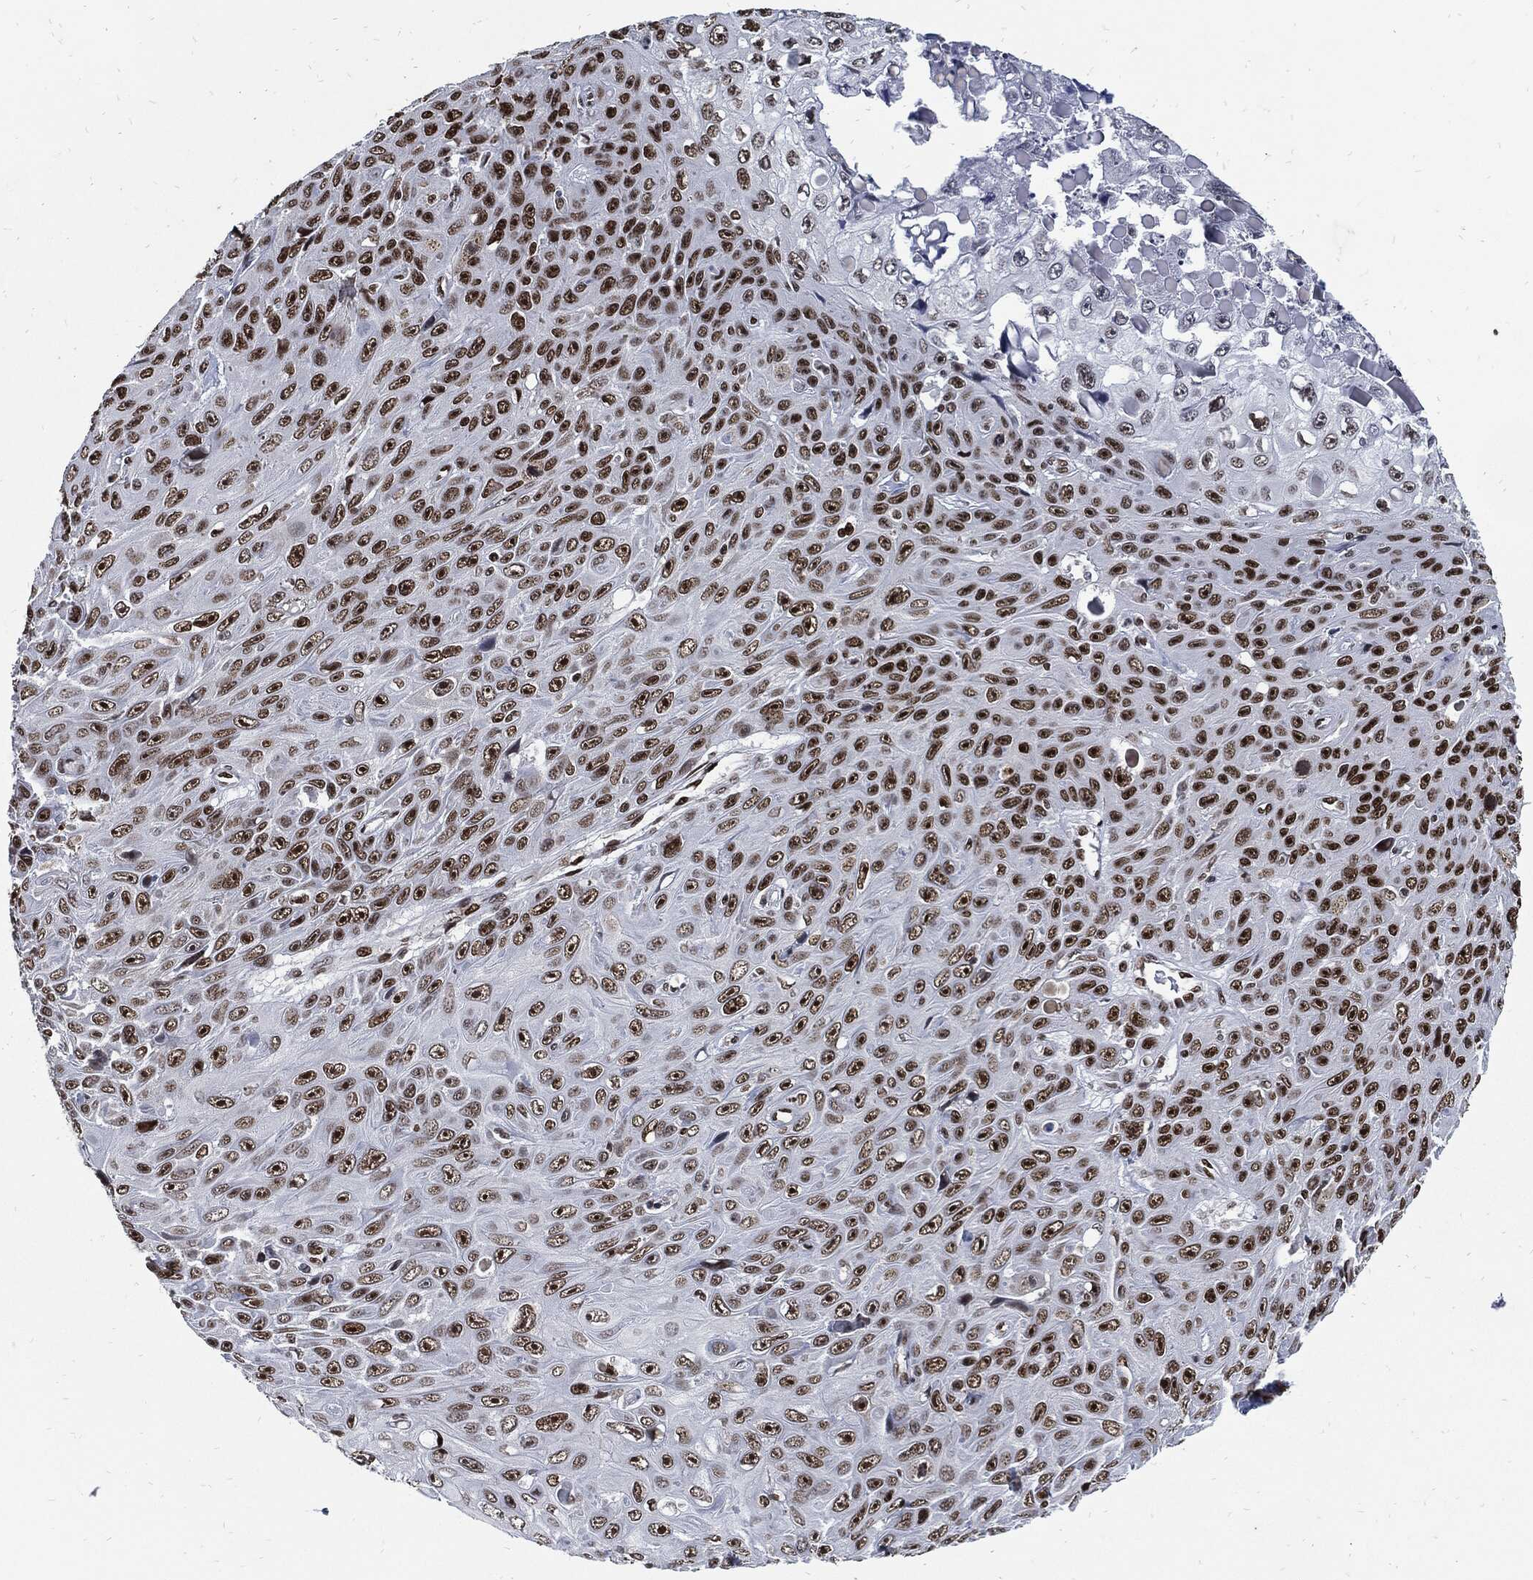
{"staining": {"intensity": "strong", "quantity": ">75%", "location": "nuclear"}, "tissue": "skin cancer", "cell_type": "Tumor cells", "image_type": "cancer", "snomed": [{"axis": "morphology", "description": "Squamous cell carcinoma, NOS"}, {"axis": "topography", "description": "Skin"}], "caption": "The histopathology image displays immunohistochemical staining of skin cancer. There is strong nuclear expression is identified in about >75% of tumor cells.", "gene": "TERF2", "patient": {"sex": "male", "age": 82}}